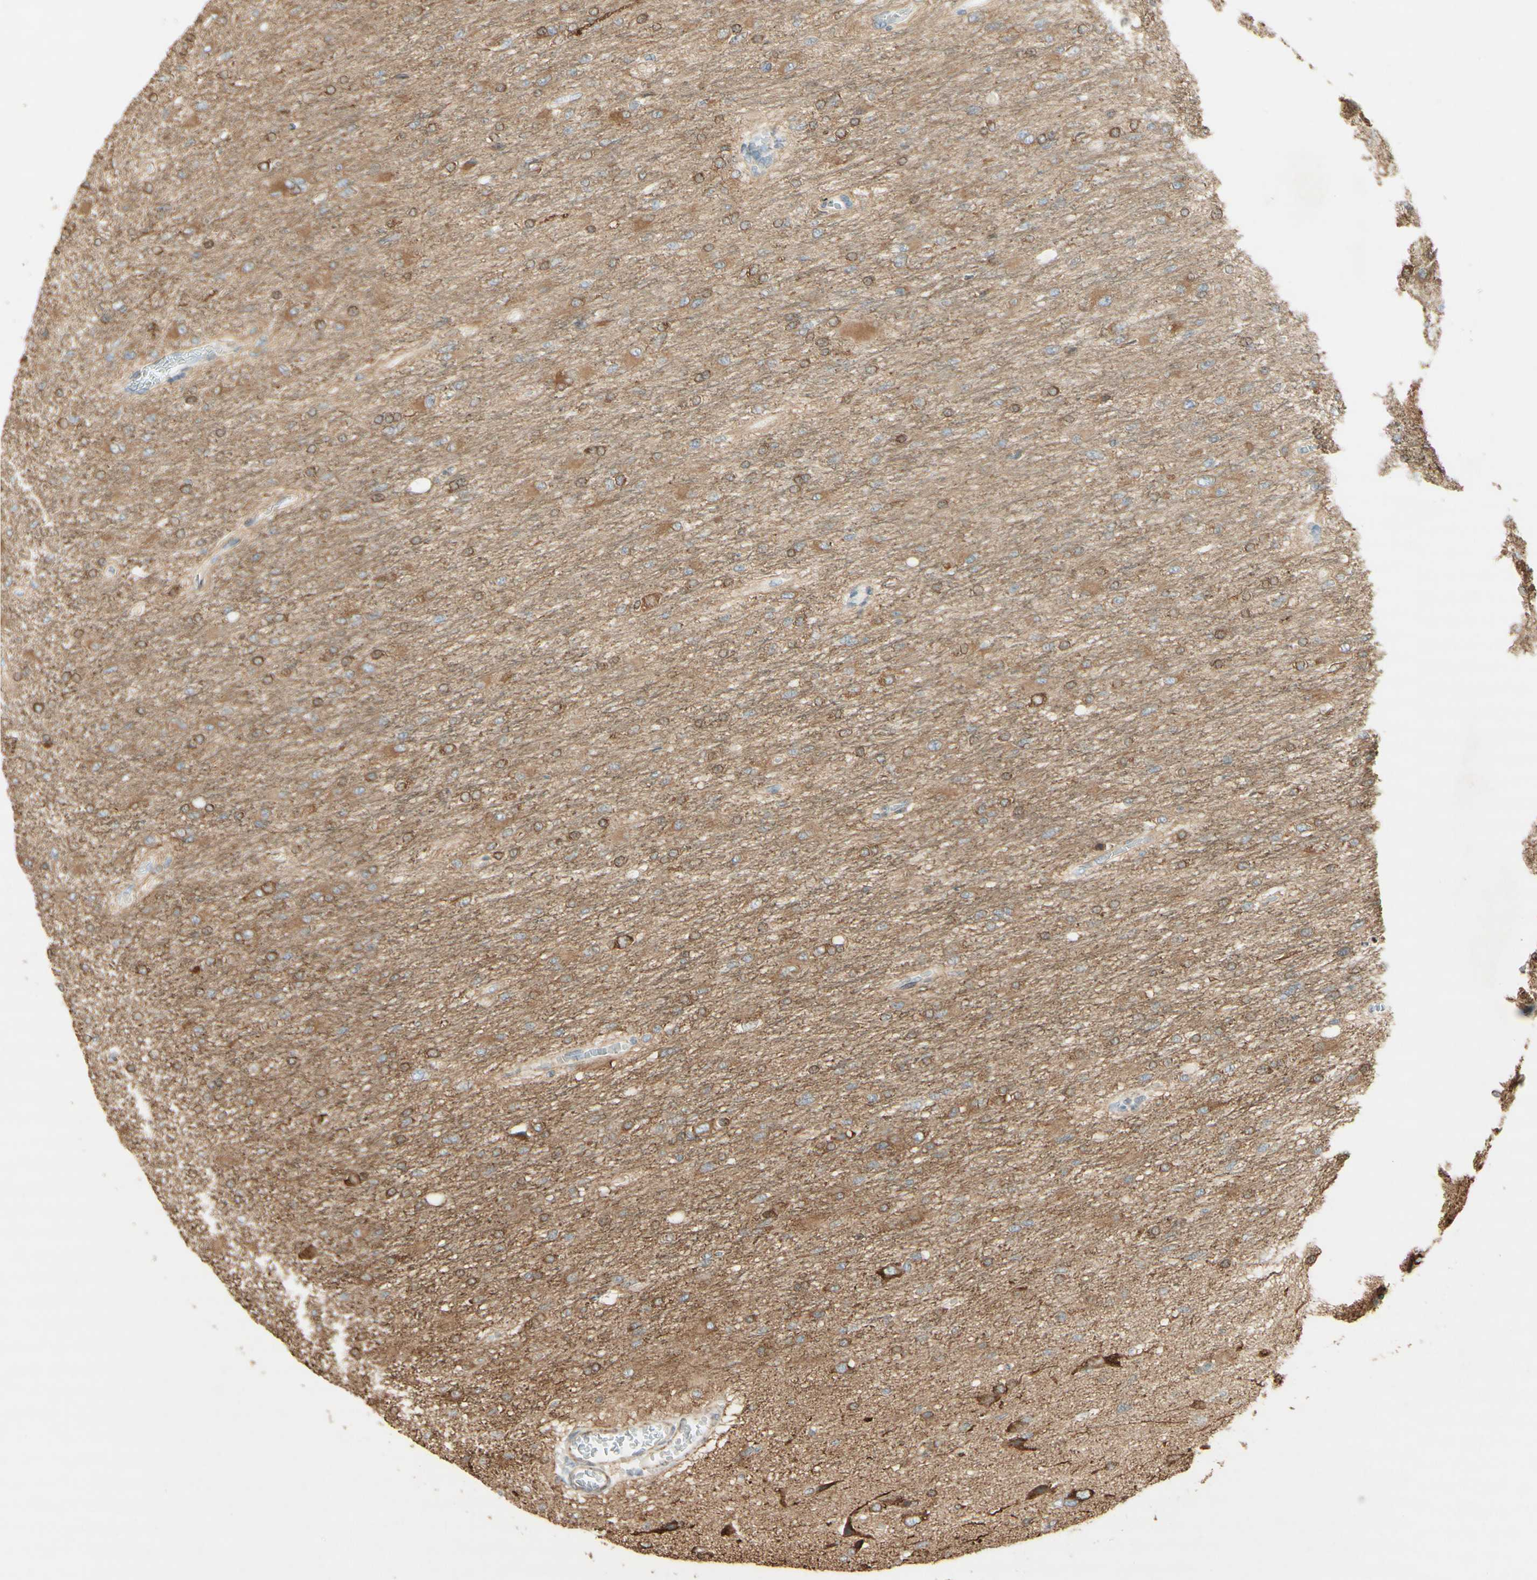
{"staining": {"intensity": "moderate", "quantity": "<25%", "location": "cytoplasmic/membranous"}, "tissue": "glioma", "cell_type": "Tumor cells", "image_type": "cancer", "snomed": [{"axis": "morphology", "description": "Glioma, malignant, High grade"}, {"axis": "topography", "description": "Cerebral cortex"}], "caption": "Approximately <25% of tumor cells in glioma display moderate cytoplasmic/membranous protein expression as visualized by brown immunohistochemical staining.", "gene": "MAP1B", "patient": {"sex": "female", "age": 36}}